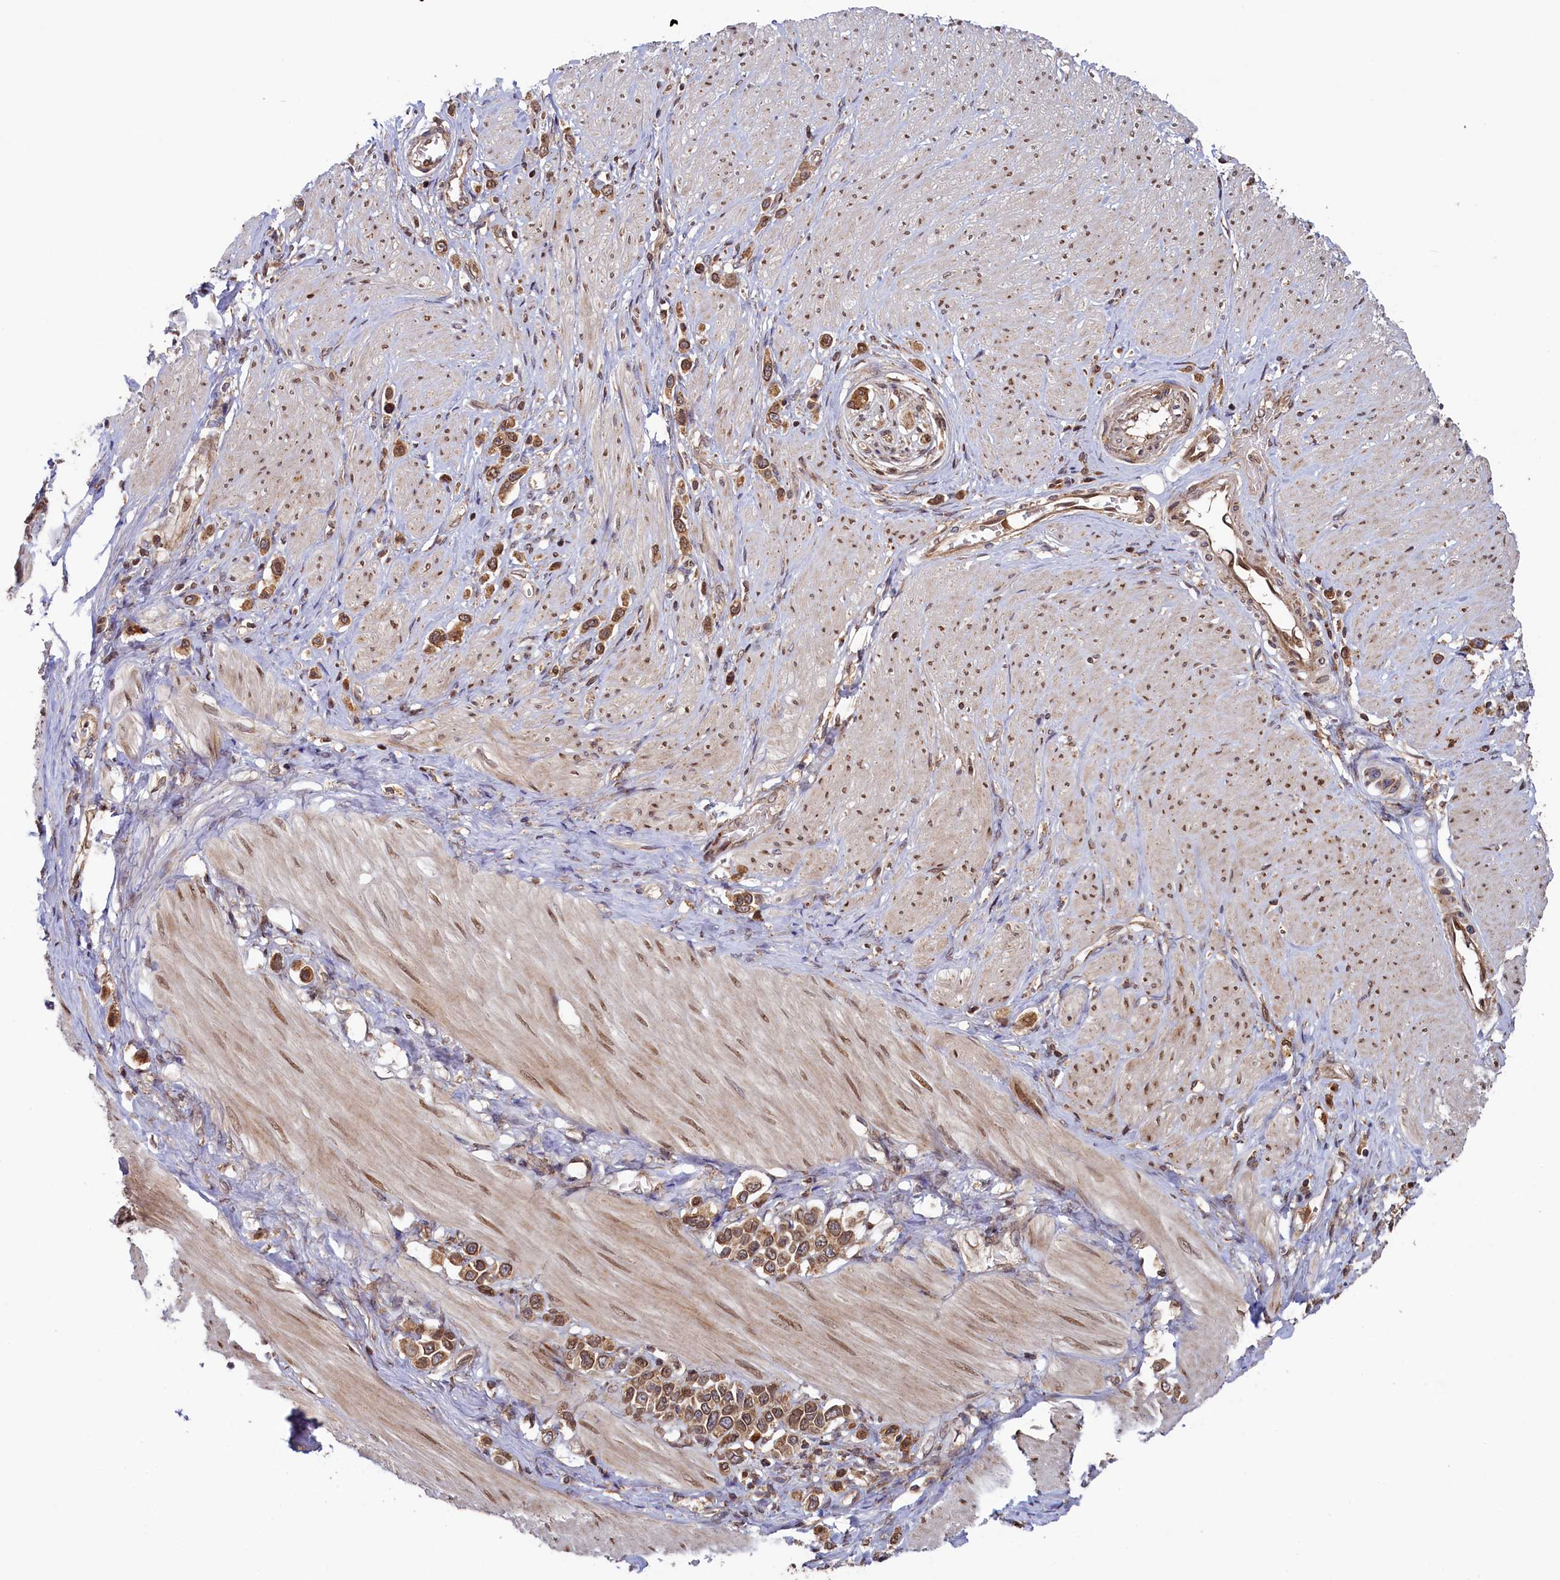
{"staining": {"intensity": "moderate", "quantity": ">75%", "location": "cytoplasmic/membranous,nuclear"}, "tissue": "stomach cancer", "cell_type": "Tumor cells", "image_type": "cancer", "snomed": [{"axis": "morphology", "description": "Adenocarcinoma, NOS"}, {"axis": "topography", "description": "Stomach"}], "caption": "Adenocarcinoma (stomach) tissue shows moderate cytoplasmic/membranous and nuclear staining in about >75% of tumor cells (brown staining indicates protein expression, while blue staining denotes nuclei).", "gene": "NAE1", "patient": {"sex": "female", "age": 65}}